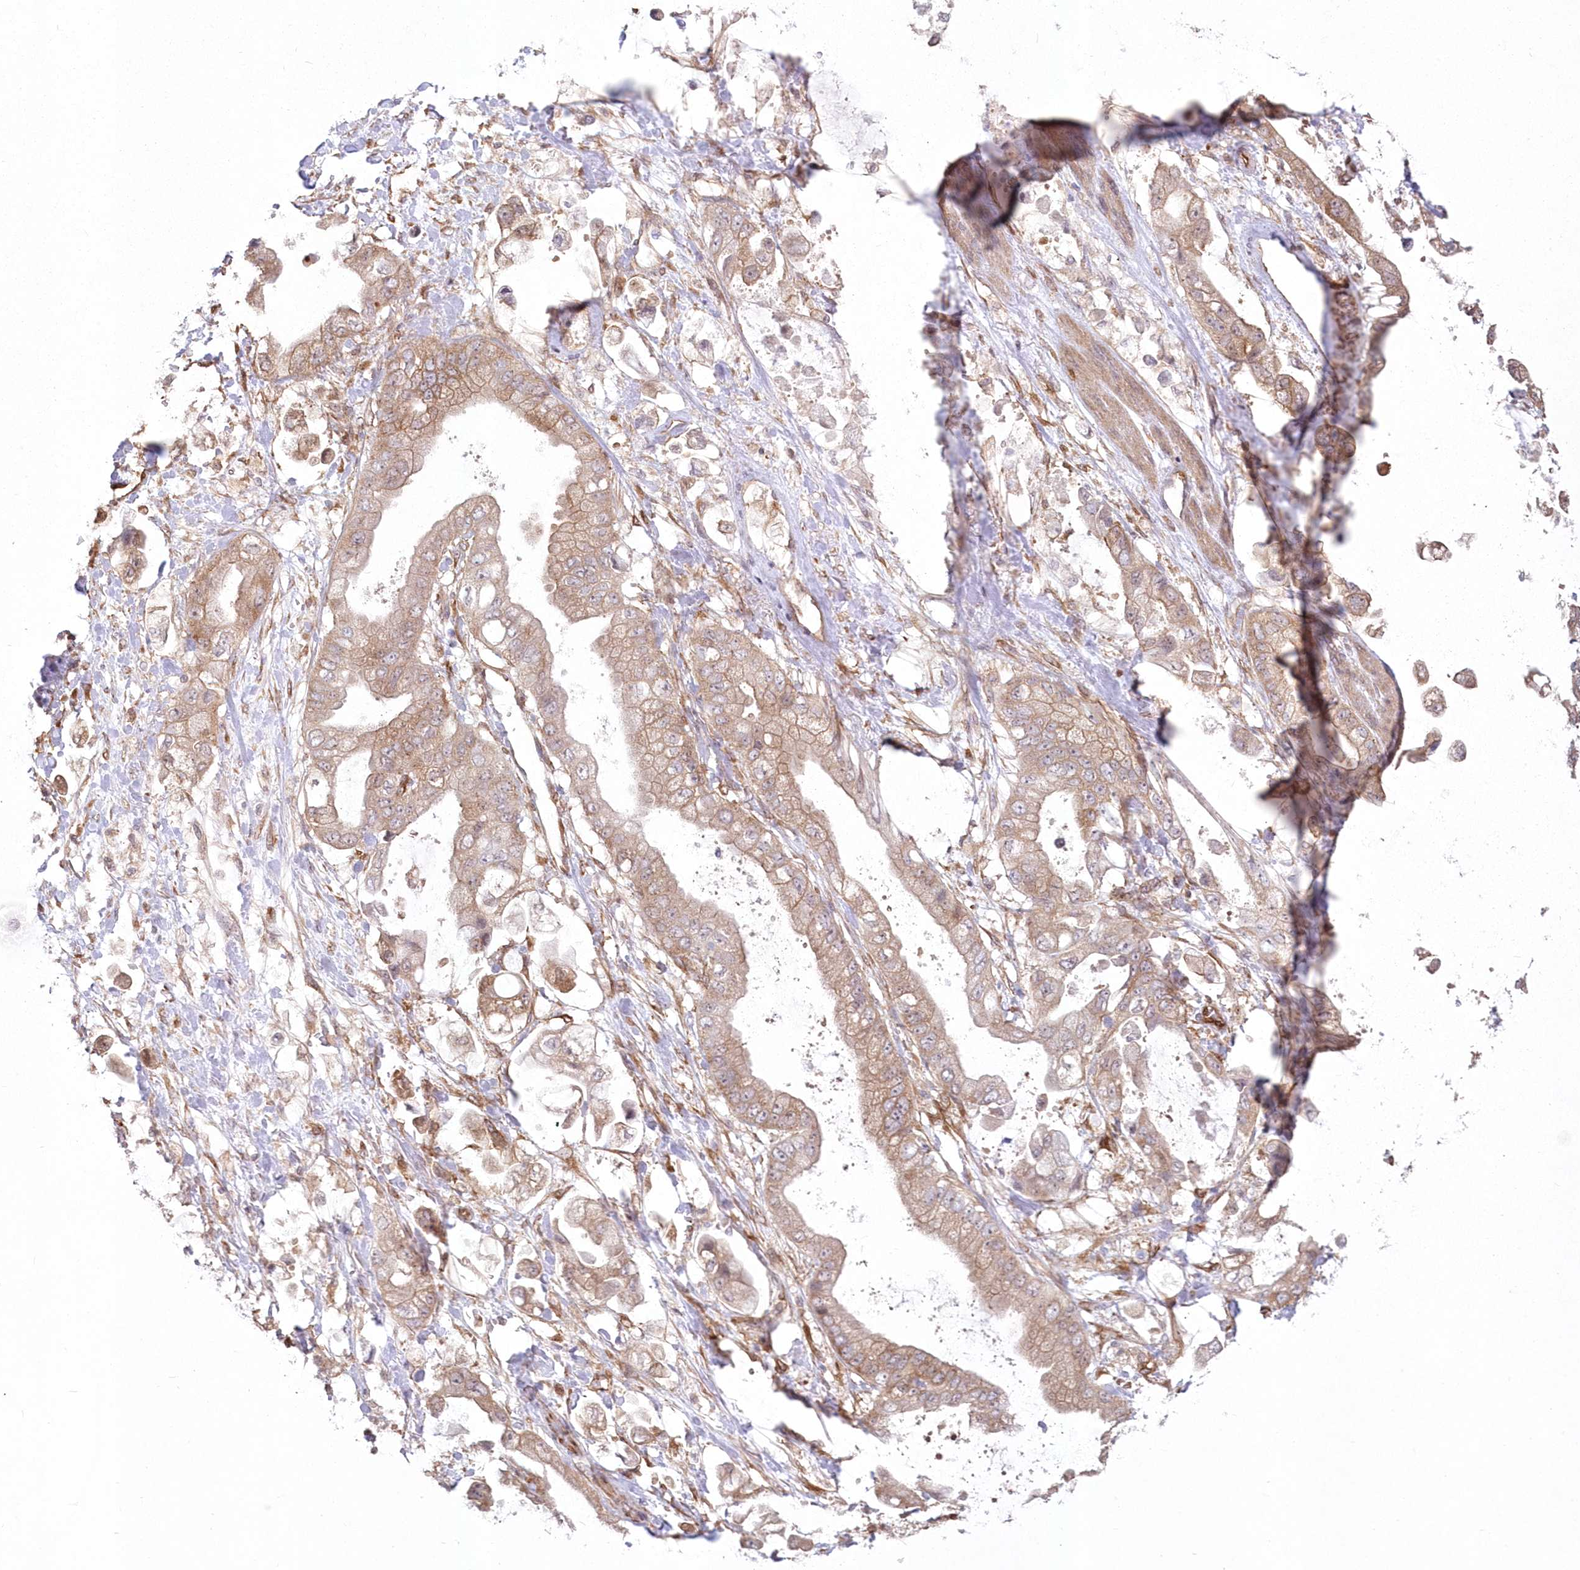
{"staining": {"intensity": "moderate", "quantity": ">75%", "location": "cytoplasmic/membranous"}, "tissue": "stomach cancer", "cell_type": "Tumor cells", "image_type": "cancer", "snomed": [{"axis": "morphology", "description": "Adenocarcinoma, NOS"}, {"axis": "topography", "description": "Stomach"}], "caption": "About >75% of tumor cells in human stomach cancer reveal moderate cytoplasmic/membranous protein expression as visualized by brown immunohistochemical staining.", "gene": "SH3PXD2B", "patient": {"sex": "male", "age": 62}}